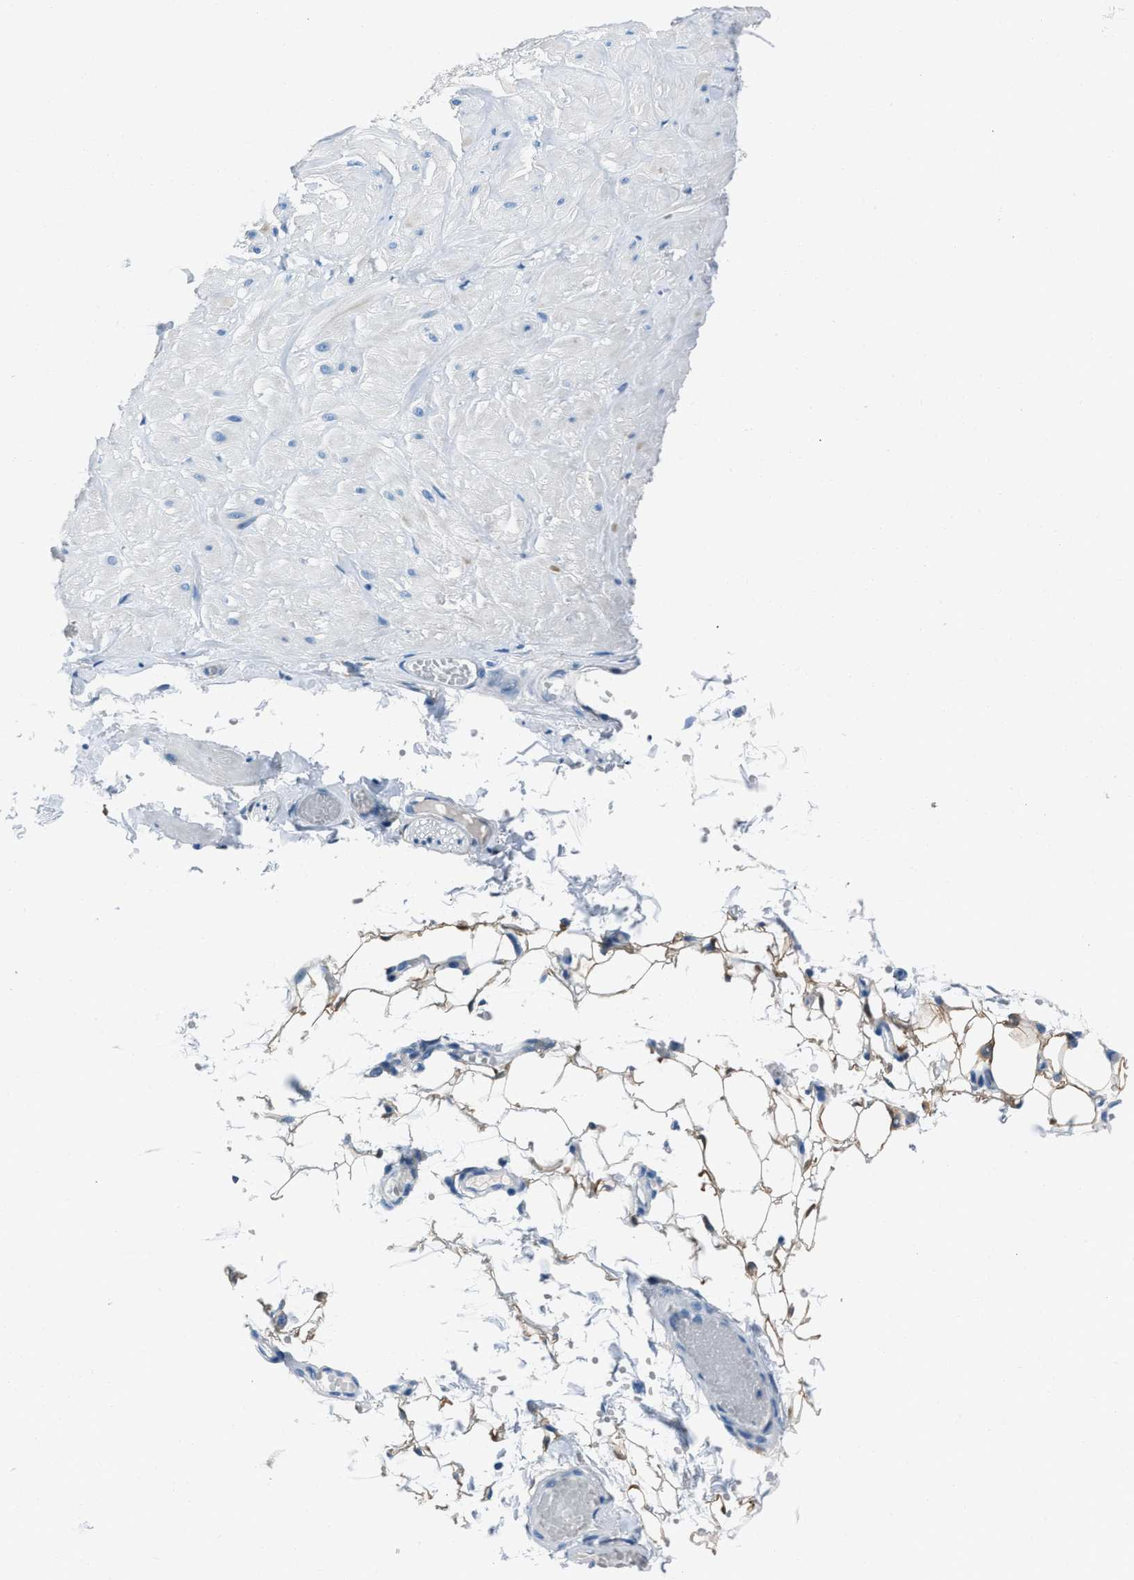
{"staining": {"intensity": "moderate", "quantity": ">75%", "location": "cytoplasmic/membranous"}, "tissue": "adipose tissue", "cell_type": "Adipocytes", "image_type": "normal", "snomed": [{"axis": "morphology", "description": "Normal tissue, NOS"}, {"axis": "topography", "description": "Adipose tissue"}, {"axis": "topography", "description": "Vascular tissue"}, {"axis": "topography", "description": "Peripheral nerve tissue"}], "caption": "IHC photomicrograph of normal adipose tissue: human adipose tissue stained using immunohistochemistry (IHC) shows medium levels of moderate protein expression localized specifically in the cytoplasmic/membranous of adipocytes, appearing as a cytoplasmic/membranous brown color.", "gene": "AMACR", "patient": {"sex": "male", "age": 25}}